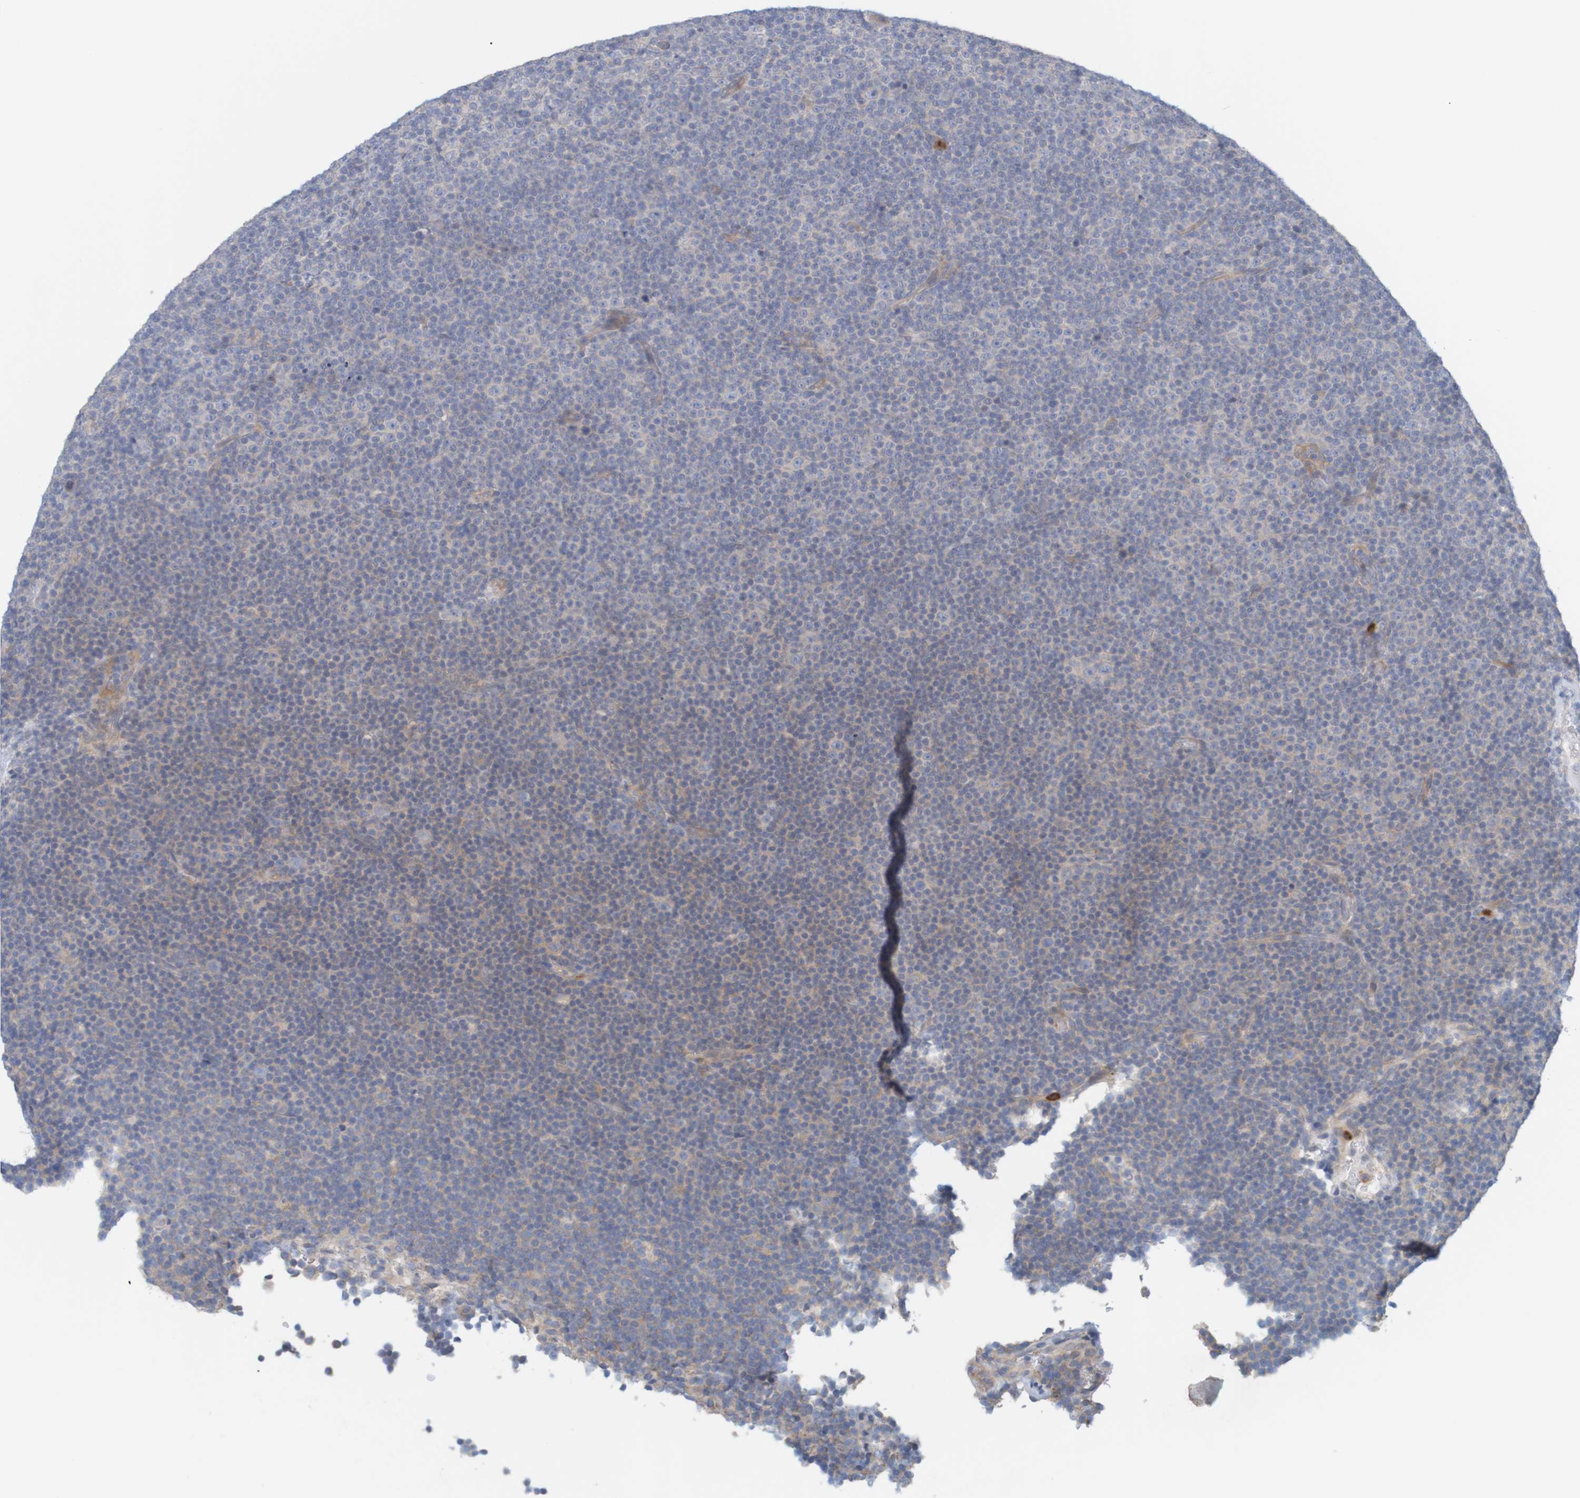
{"staining": {"intensity": "negative", "quantity": "none", "location": "none"}, "tissue": "lymphoma", "cell_type": "Tumor cells", "image_type": "cancer", "snomed": [{"axis": "morphology", "description": "Malignant lymphoma, non-Hodgkin's type, Low grade"}, {"axis": "topography", "description": "Lymph node"}], "caption": "DAB immunohistochemical staining of human malignant lymphoma, non-Hodgkin's type (low-grade) displays no significant positivity in tumor cells.", "gene": "KRT23", "patient": {"sex": "female", "age": 67}}